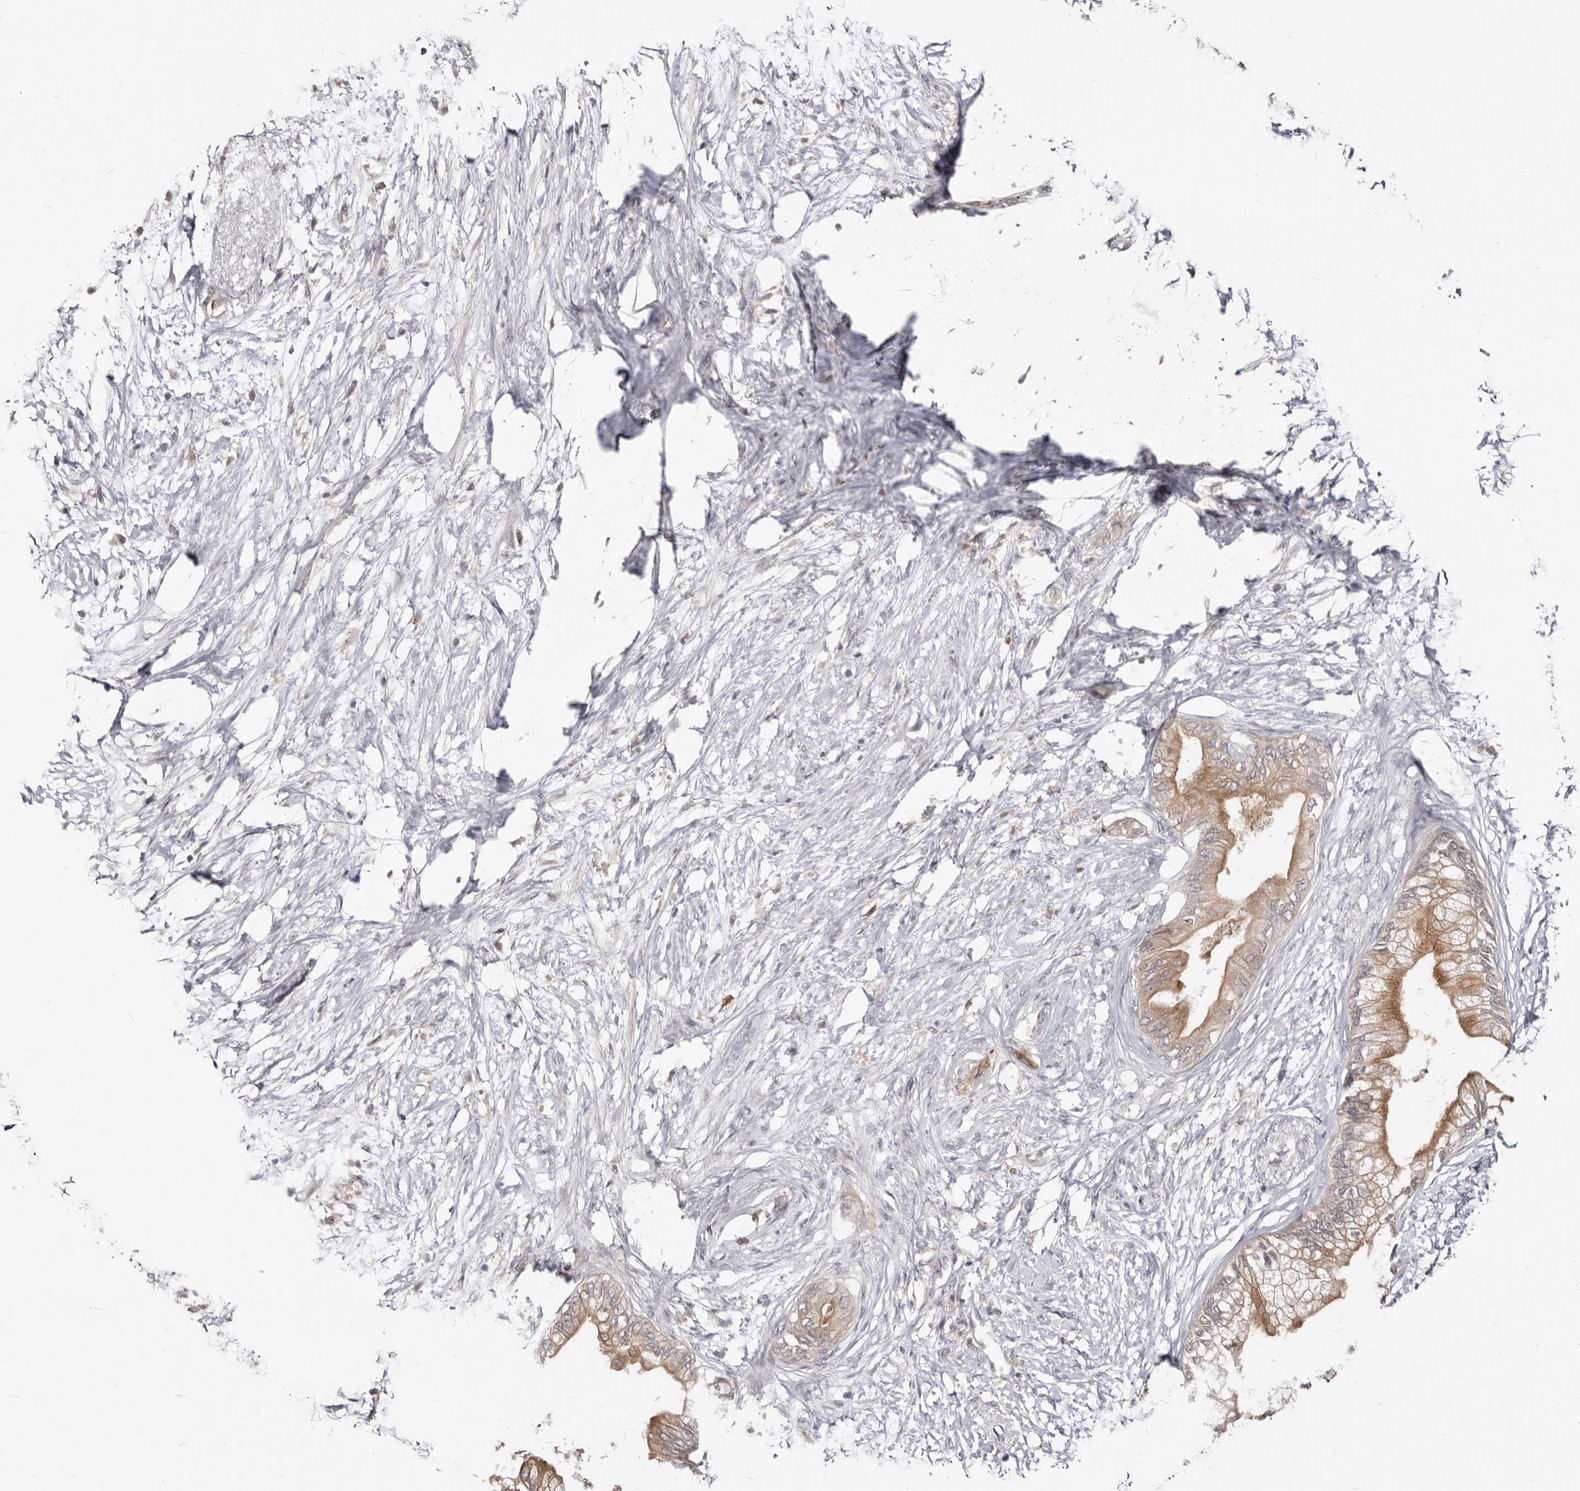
{"staining": {"intensity": "moderate", "quantity": ">75%", "location": "cytoplasmic/membranous"}, "tissue": "pancreatic cancer", "cell_type": "Tumor cells", "image_type": "cancer", "snomed": [{"axis": "morphology", "description": "Normal tissue, NOS"}, {"axis": "morphology", "description": "Adenocarcinoma, NOS"}, {"axis": "topography", "description": "Pancreas"}, {"axis": "topography", "description": "Duodenum"}], "caption": "Pancreatic adenocarcinoma stained with a brown dye reveals moderate cytoplasmic/membranous positive positivity in about >75% of tumor cells.", "gene": "TC2N", "patient": {"sex": "female", "age": 60}}